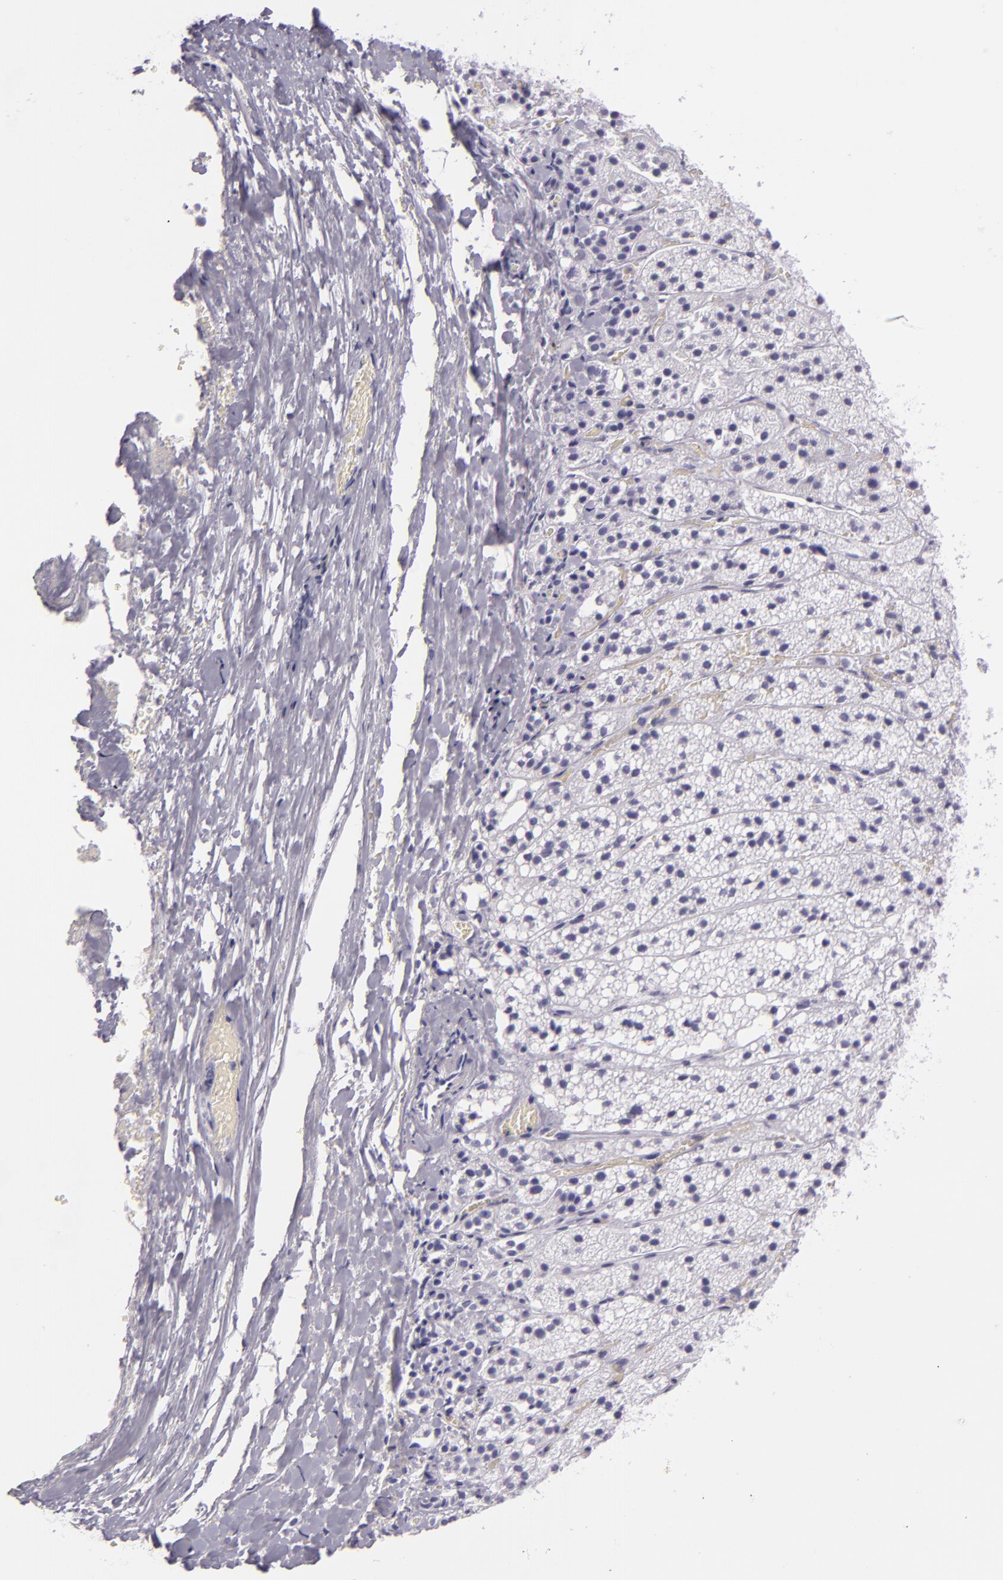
{"staining": {"intensity": "negative", "quantity": "none", "location": "none"}, "tissue": "adrenal gland", "cell_type": "Glandular cells", "image_type": "normal", "snomed": [{"axis": "morphology", "description": "Normal tissue, NOS"}, {"axis": "topography", "description": "Adrenal gland"}], "caption": "Immunohistochemistry (IHC) photomicrograph of normal adrenal gland: human adrenal gland stained with DAB (3,3'-diaminobenzidine) displays no significant protein expression in glandular cells. Brightfield microscopy of immunohistochemistry stained with DAB (3,3'-diaminobenzidine) (brown) and hematoxylin (blue), captured at high magnification.", "gene": "MUC6", "patient": {"sex": "female", "age": 44}}